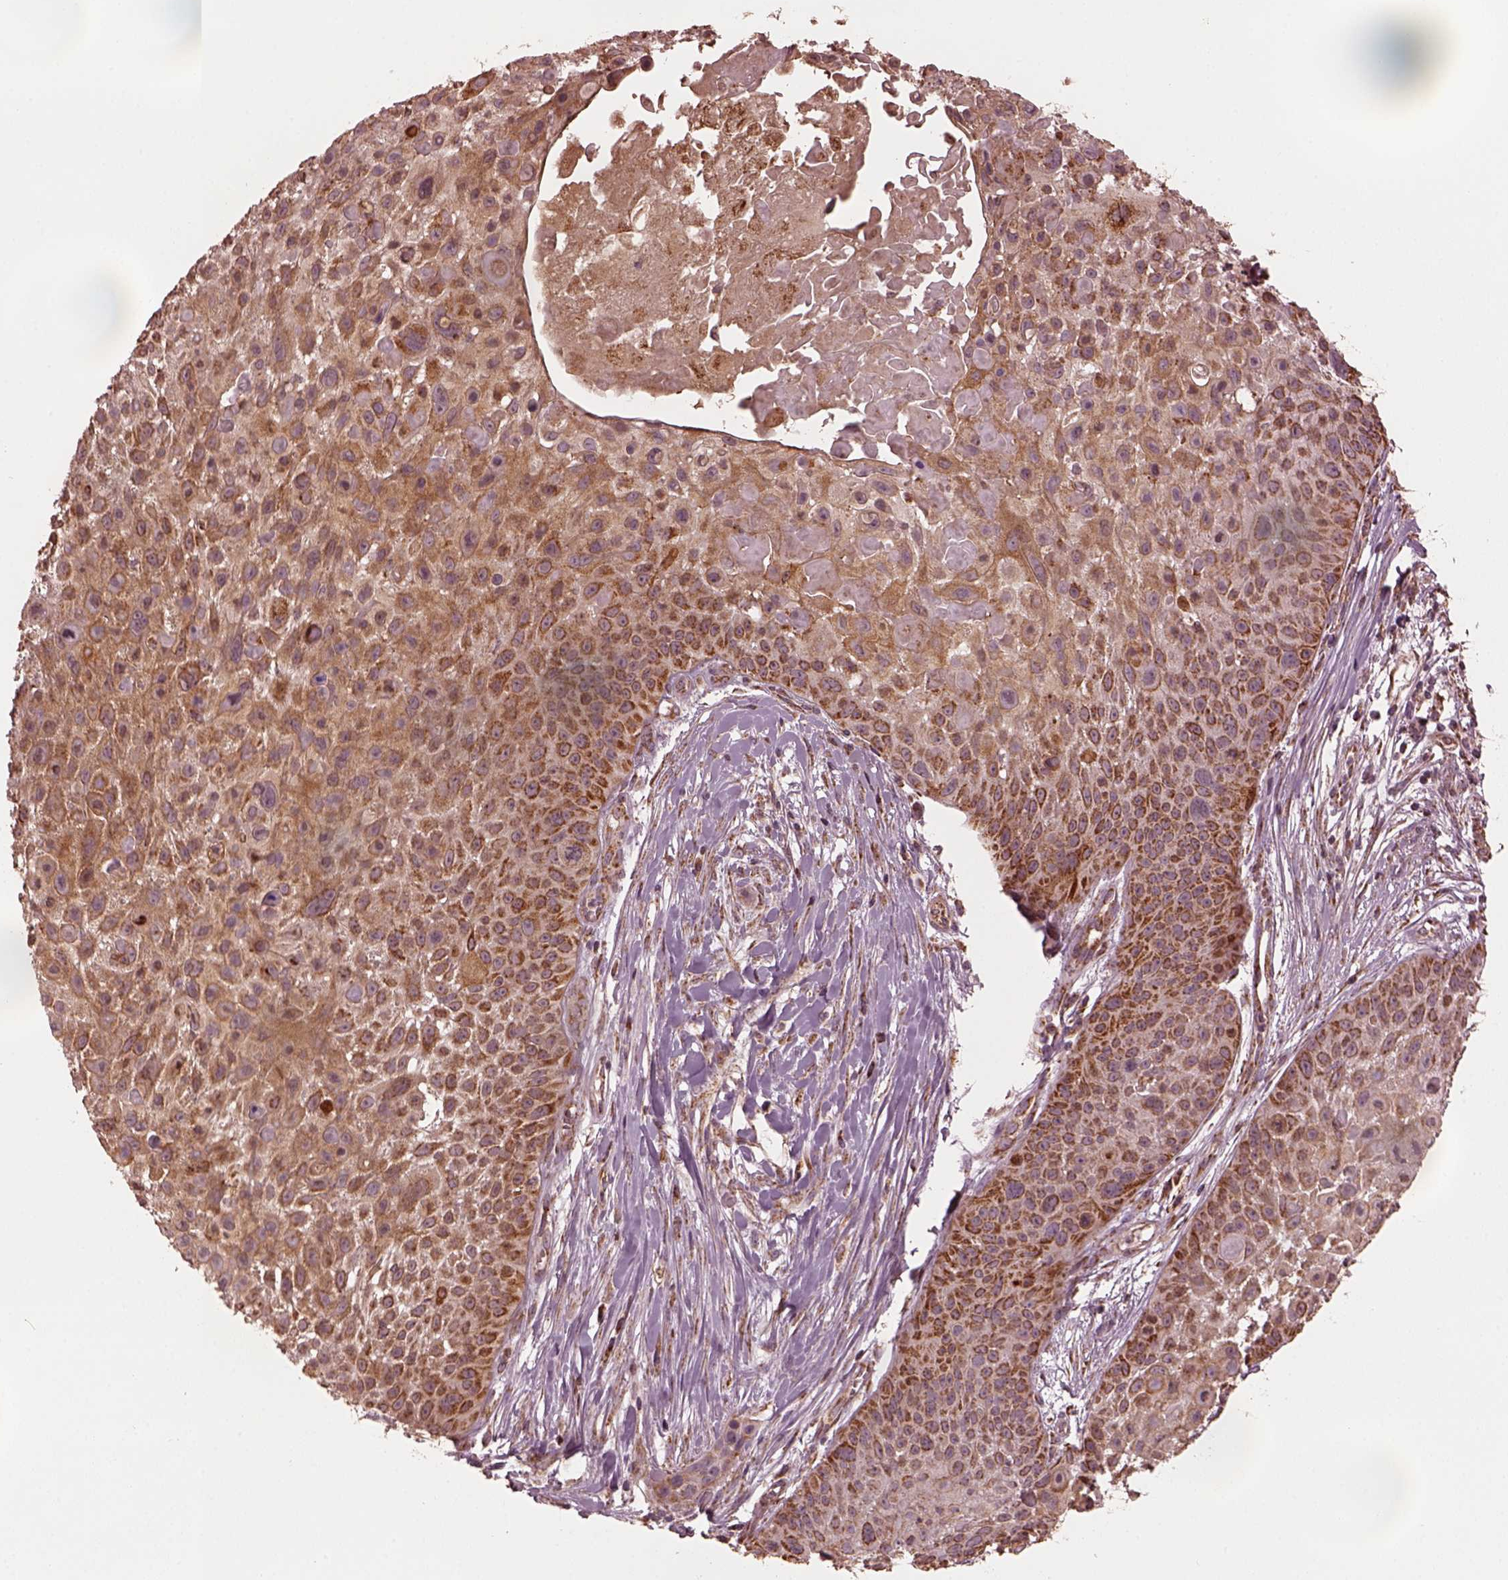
{"staining": {"intensity": "moderate", "quantity": ">75%", "location": "cytoplasmic/membranous"}, "tissue": "skin cancer", "cell_type": "Tumor cells", "image_type": "cancer", "snomed": [{"axis": "morphology", "description": "Squamous cell carcinoma, NOS"}, {"axis": "topography", "description": "Skin"}, {"axis": "topography", "description": "Anal"}], "caption": "Immunohistochemistry micrograph of human skin squamous cell carcinoma stained for a protein (brown), which displays medium levels of moderate cytoplasmic/membranous staining in approximately >75% of tumor cells.", "gene": "NDUFB10", "patient": {"sex": "female", "age": 75}}